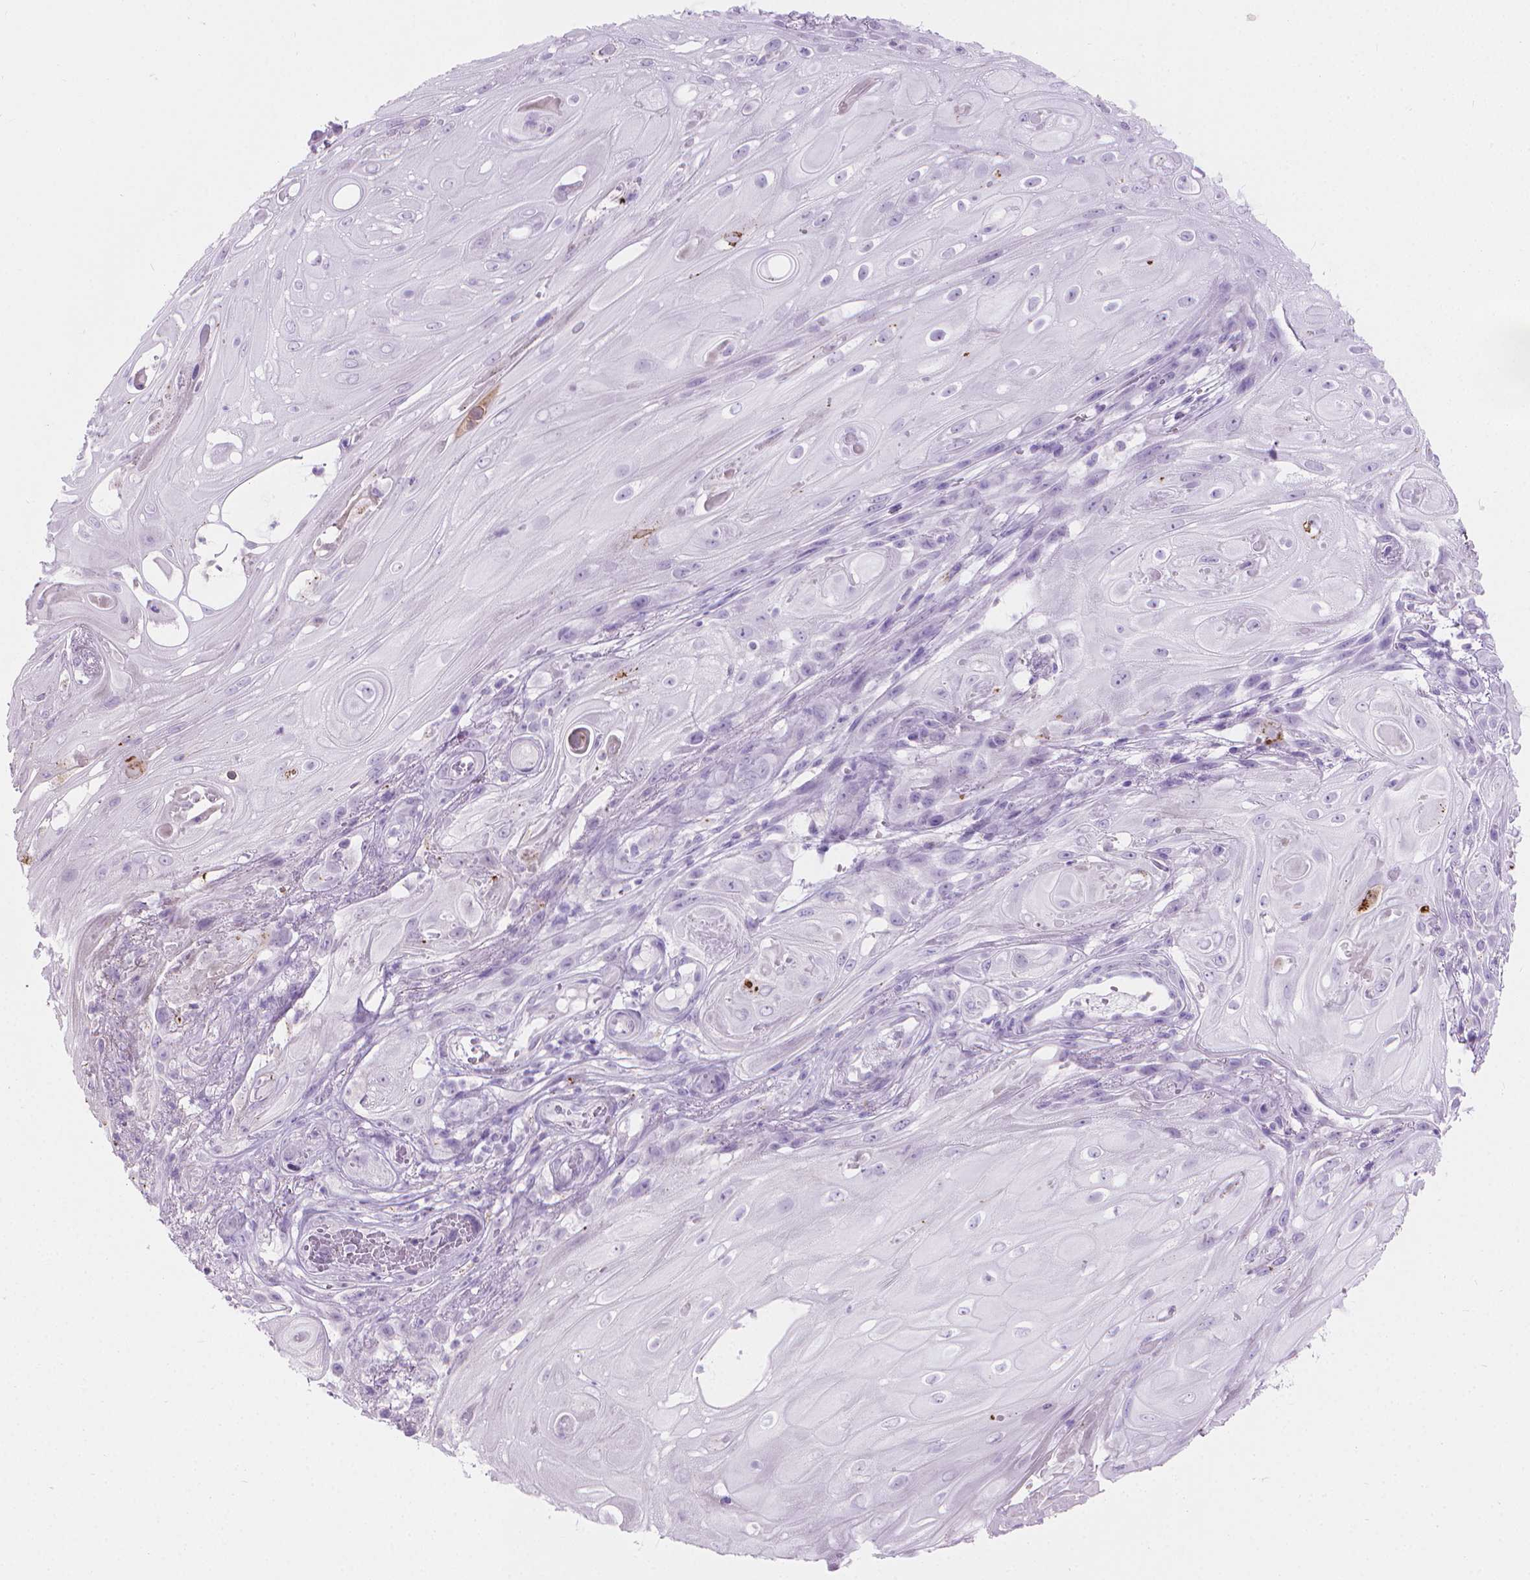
{"staining": {"intensity": "negative", "quantity": "none", "location": "none"}, "tissue": "skin cancer", "cell_type": "Tumor cells", "image_type": "cancer", "snomed": [{"axis": "morphology", "description": "Squamous cell carcinoma, NOS"}, {"axis": "topography", "description": "Skin"}], "caption": "Immunohistochemical staining of skin cancer shows no significant expression in tumor cells.", "gene": "CFAP52", "patient": {"sex": "male", "age": 62}}